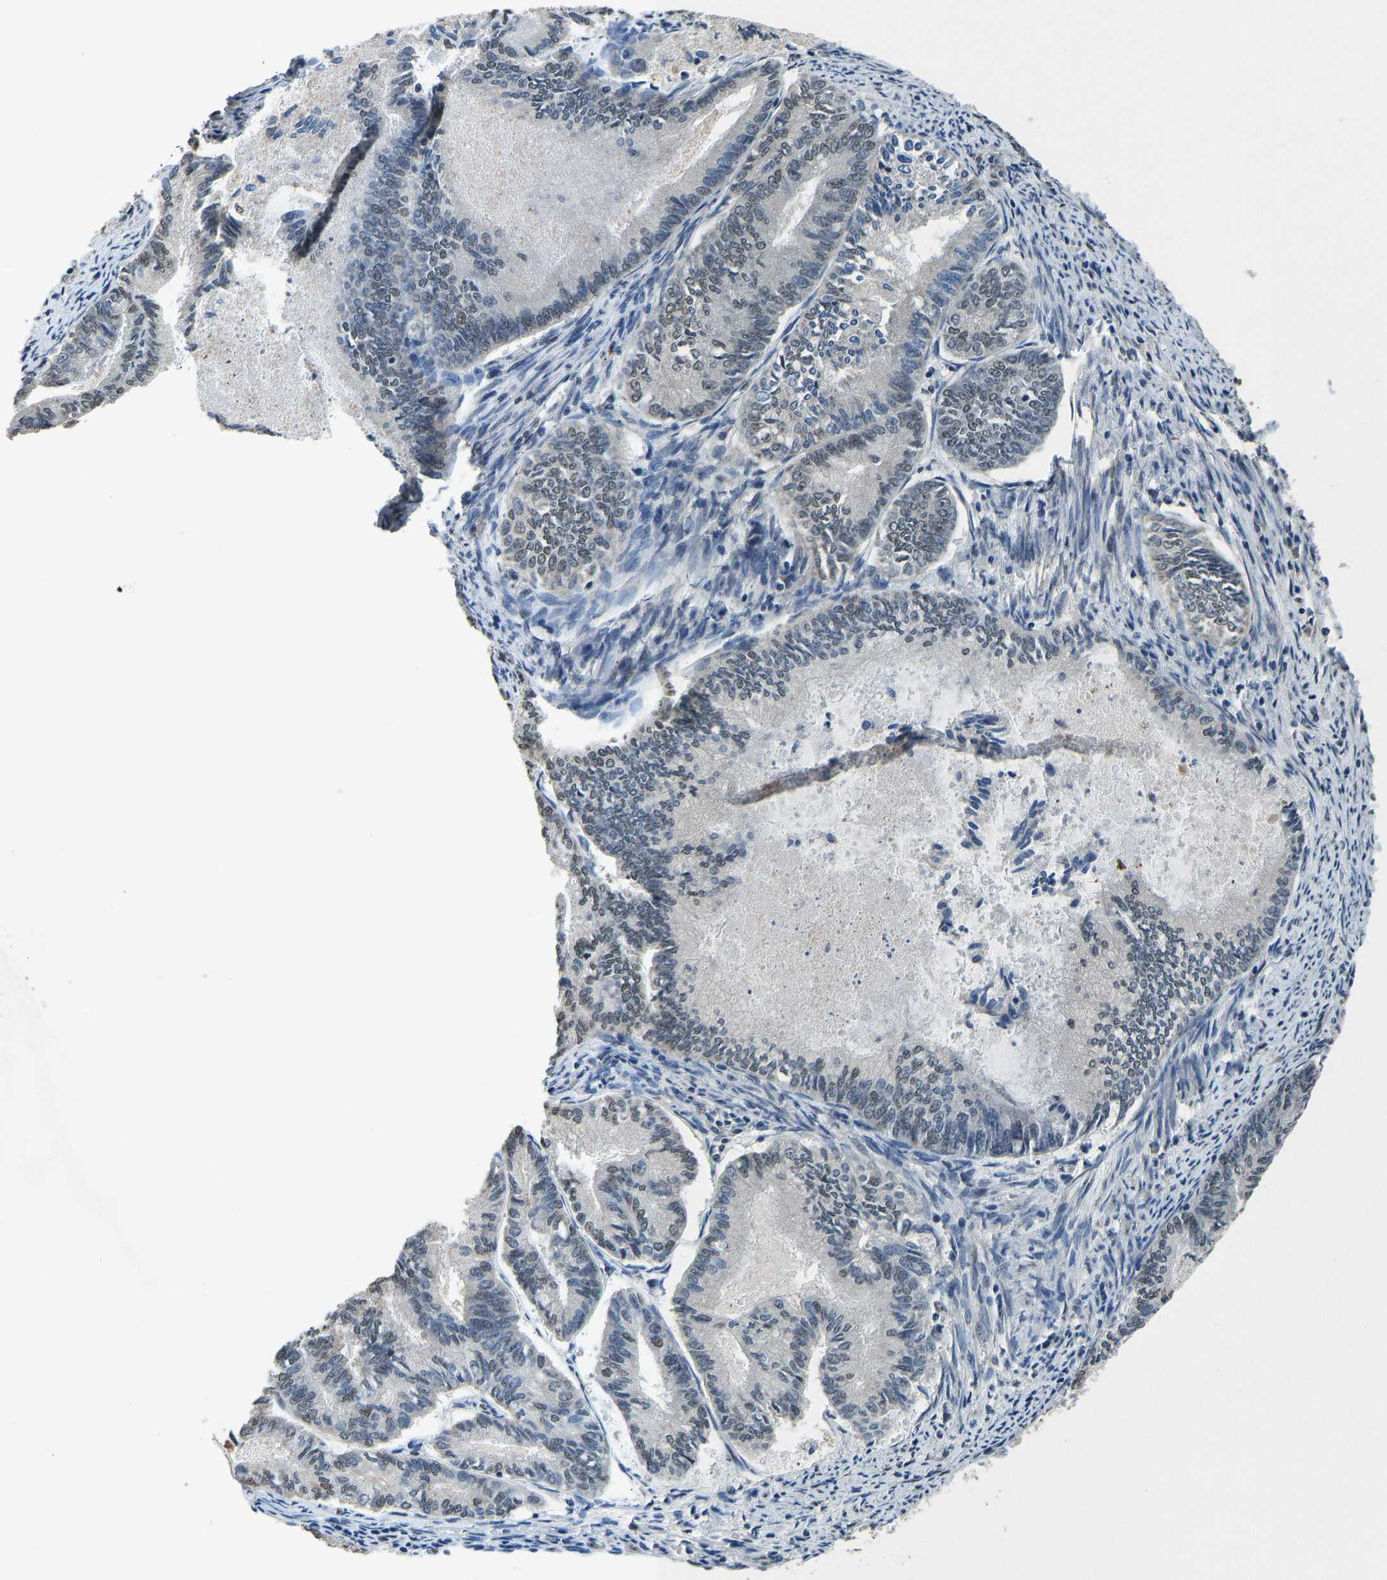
{"staining": {"intensity": "weak", "quantity": "25%-75%", "location": "nuclear"}, "tissue": "endometrial cancer", "cell_type": "Tumor cells", "image_type": "cancer", "snomed": [{"axis": "morphology", "description": "Adenocarcinoma, NOS"}, {"axis": "topography", "description": "Endometrium"}], "caption": "Immunohistochemistry (IHC) (DAB (3,3'-diaminobenzidine)) staining of adenocarcinoma (endometrial) displays weak nuclear protein staining in approximately 25%-75% of tumor cells.", "gene": "FOS", "patient": {"sex": "female", "age": 86}}